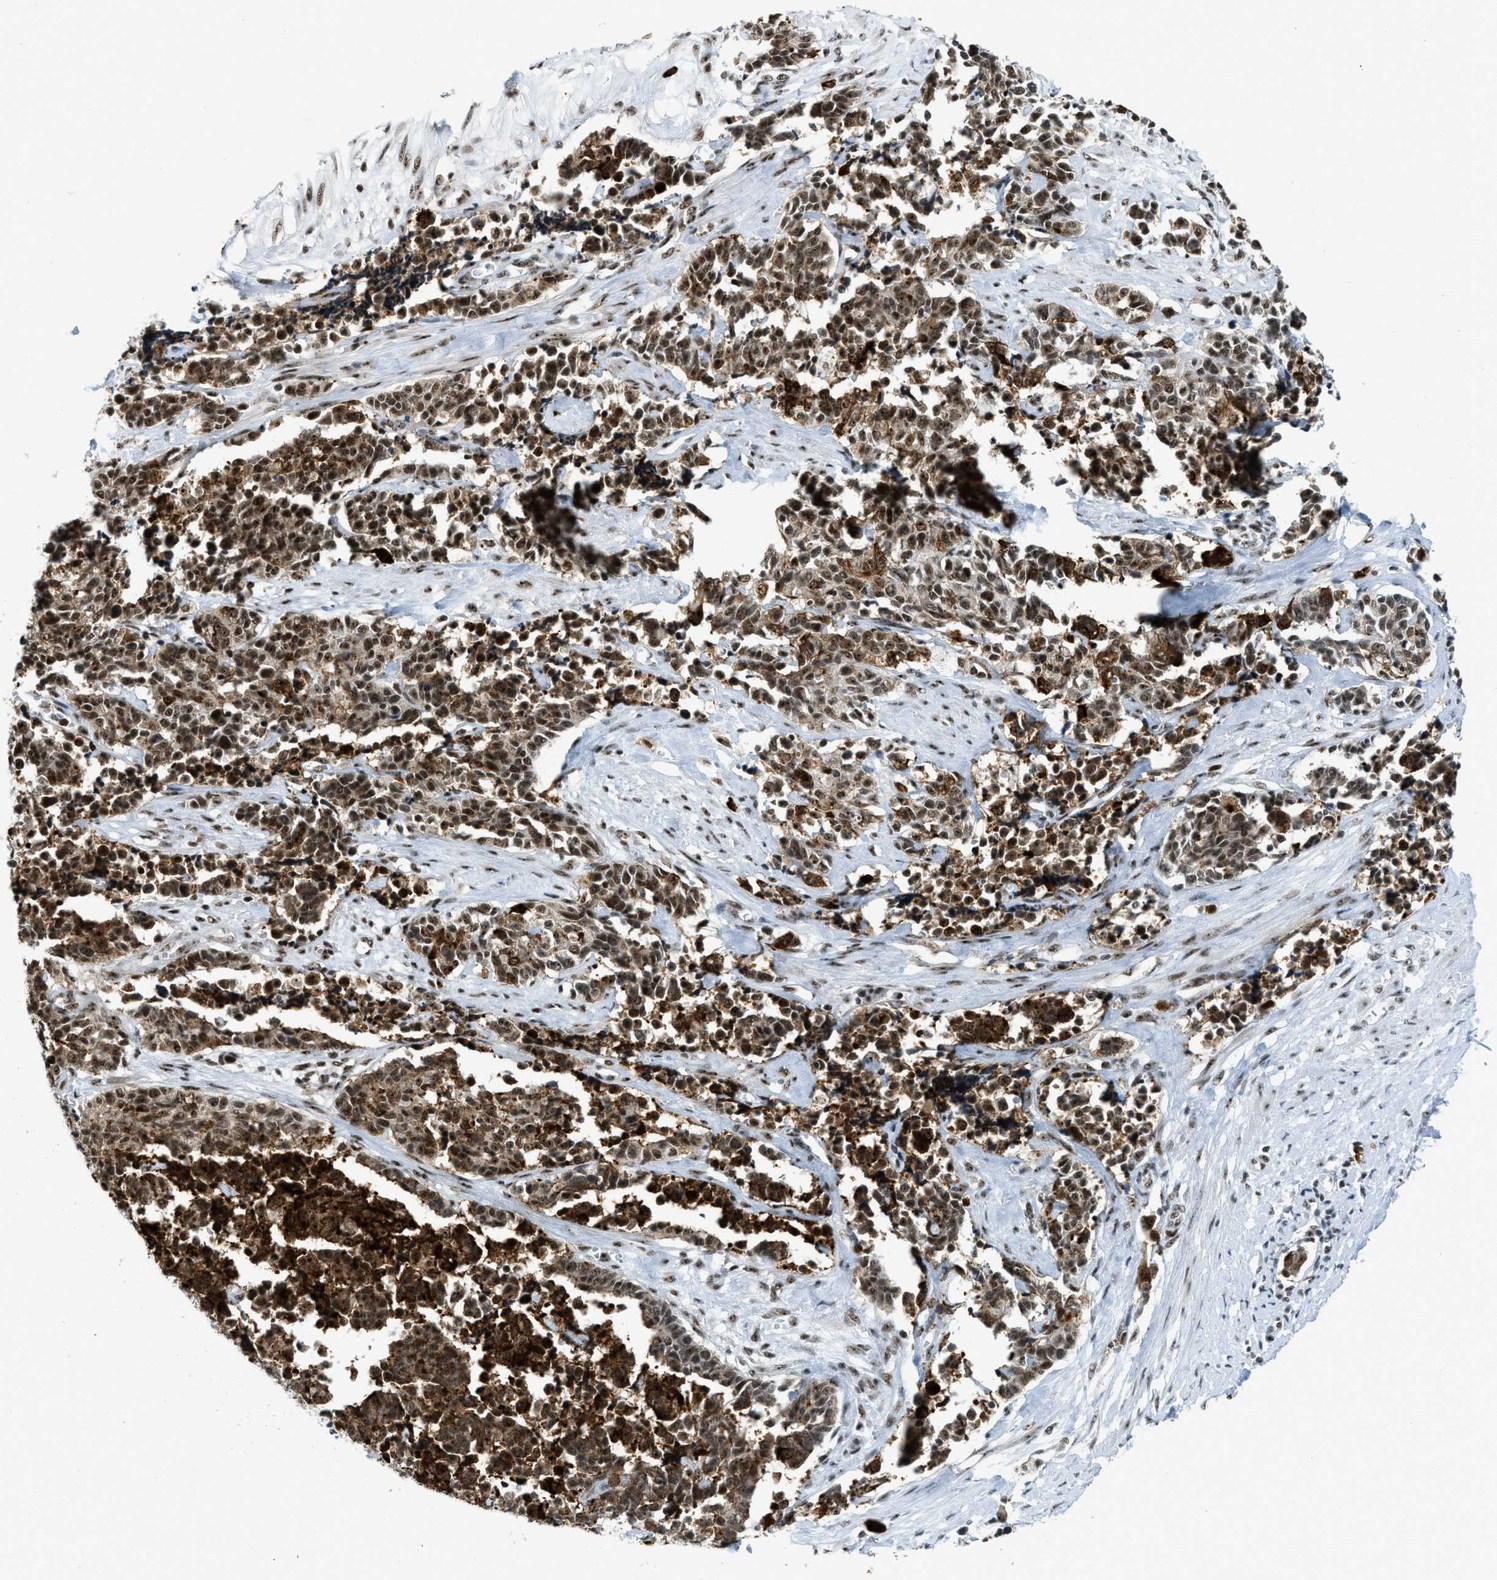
{"staining": {"intensity": "strong", "quantity": ">75%", "location": "nuclear"}, "tissue": "cervical cancer", "cell_type": "Tumor cells", "image_type": "cancer", "snomed": [{"axis": "morphology", "description": "Squamous cell carcinoma, NOS"}, {"axis": "topography", "description": "Cervix"}], "caption": "Human cervical cancer (squamous cell carcinoma) stained for a protein (brown) displays strong nuclear positive staining in approximately >75% of tumor cells.", "gene": "URB1", "patient": {"sex": "female", "age": 35}}